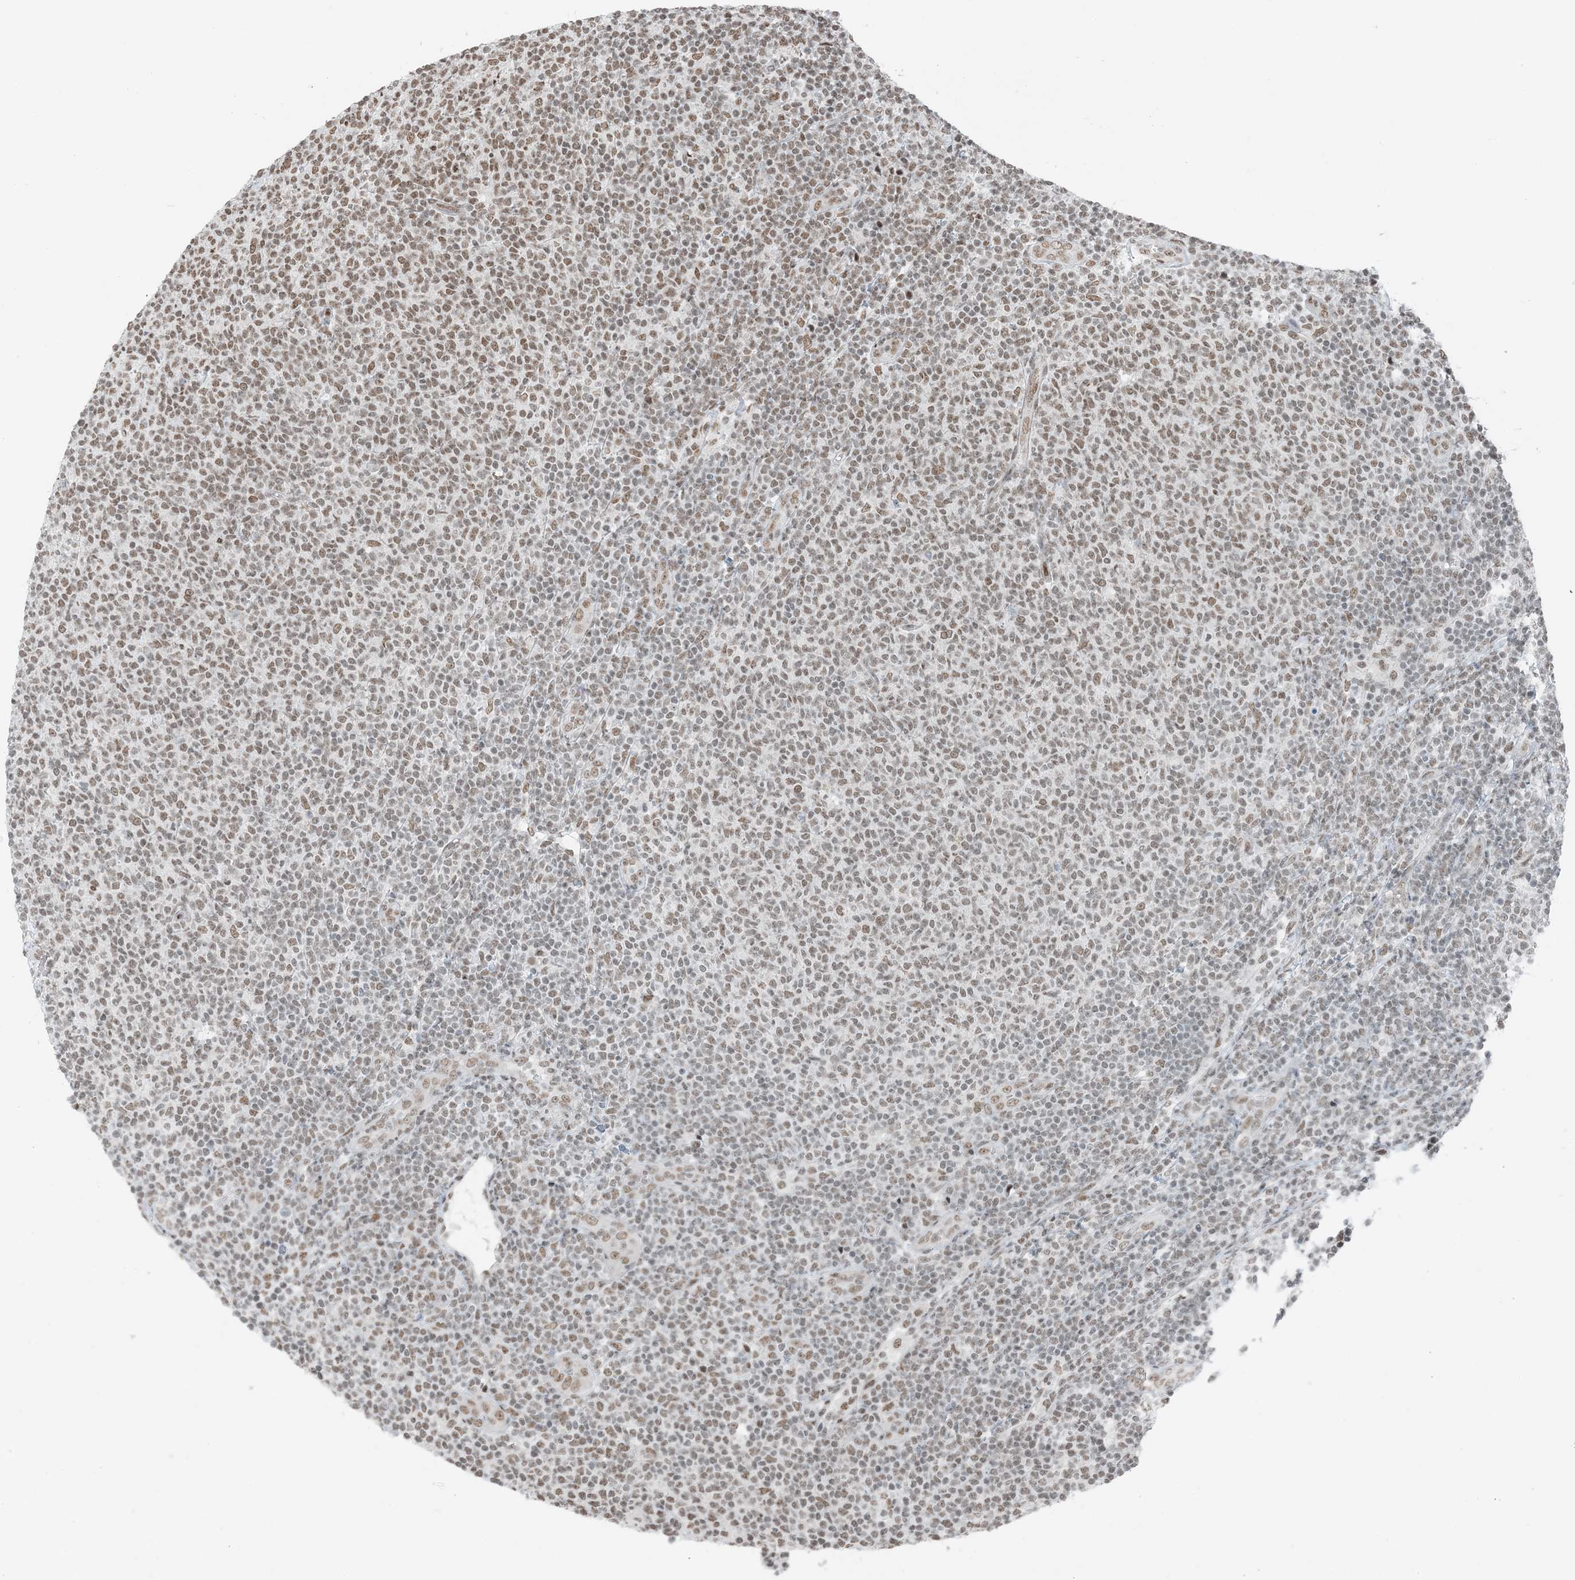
{"staining": {"intensity": "moderate", "quantity": ">75%", "location": "nuclear"}, "tissue": "lymphoma", "cell_type": "Tumor cells", "image_type": "cancer", "snomed": [{"axis": "morphology", "description": "Malignant lymphoma, non-Hodgkin's type, Low grade"}, {"axis": "topography", "description": "Lymph node"}], "caption": "Tumor cells display medium levels of moderate nuclear expression in approximately >75% of cells in low-grade malignant lymphoma, non-Hodgkin's type. (DAB (3,3'-diaminobenzidine) IHC with brightfield microscopy, high magnification).", "gene": "ZNF500", "patient": {"sex": "male", "age": 66}}